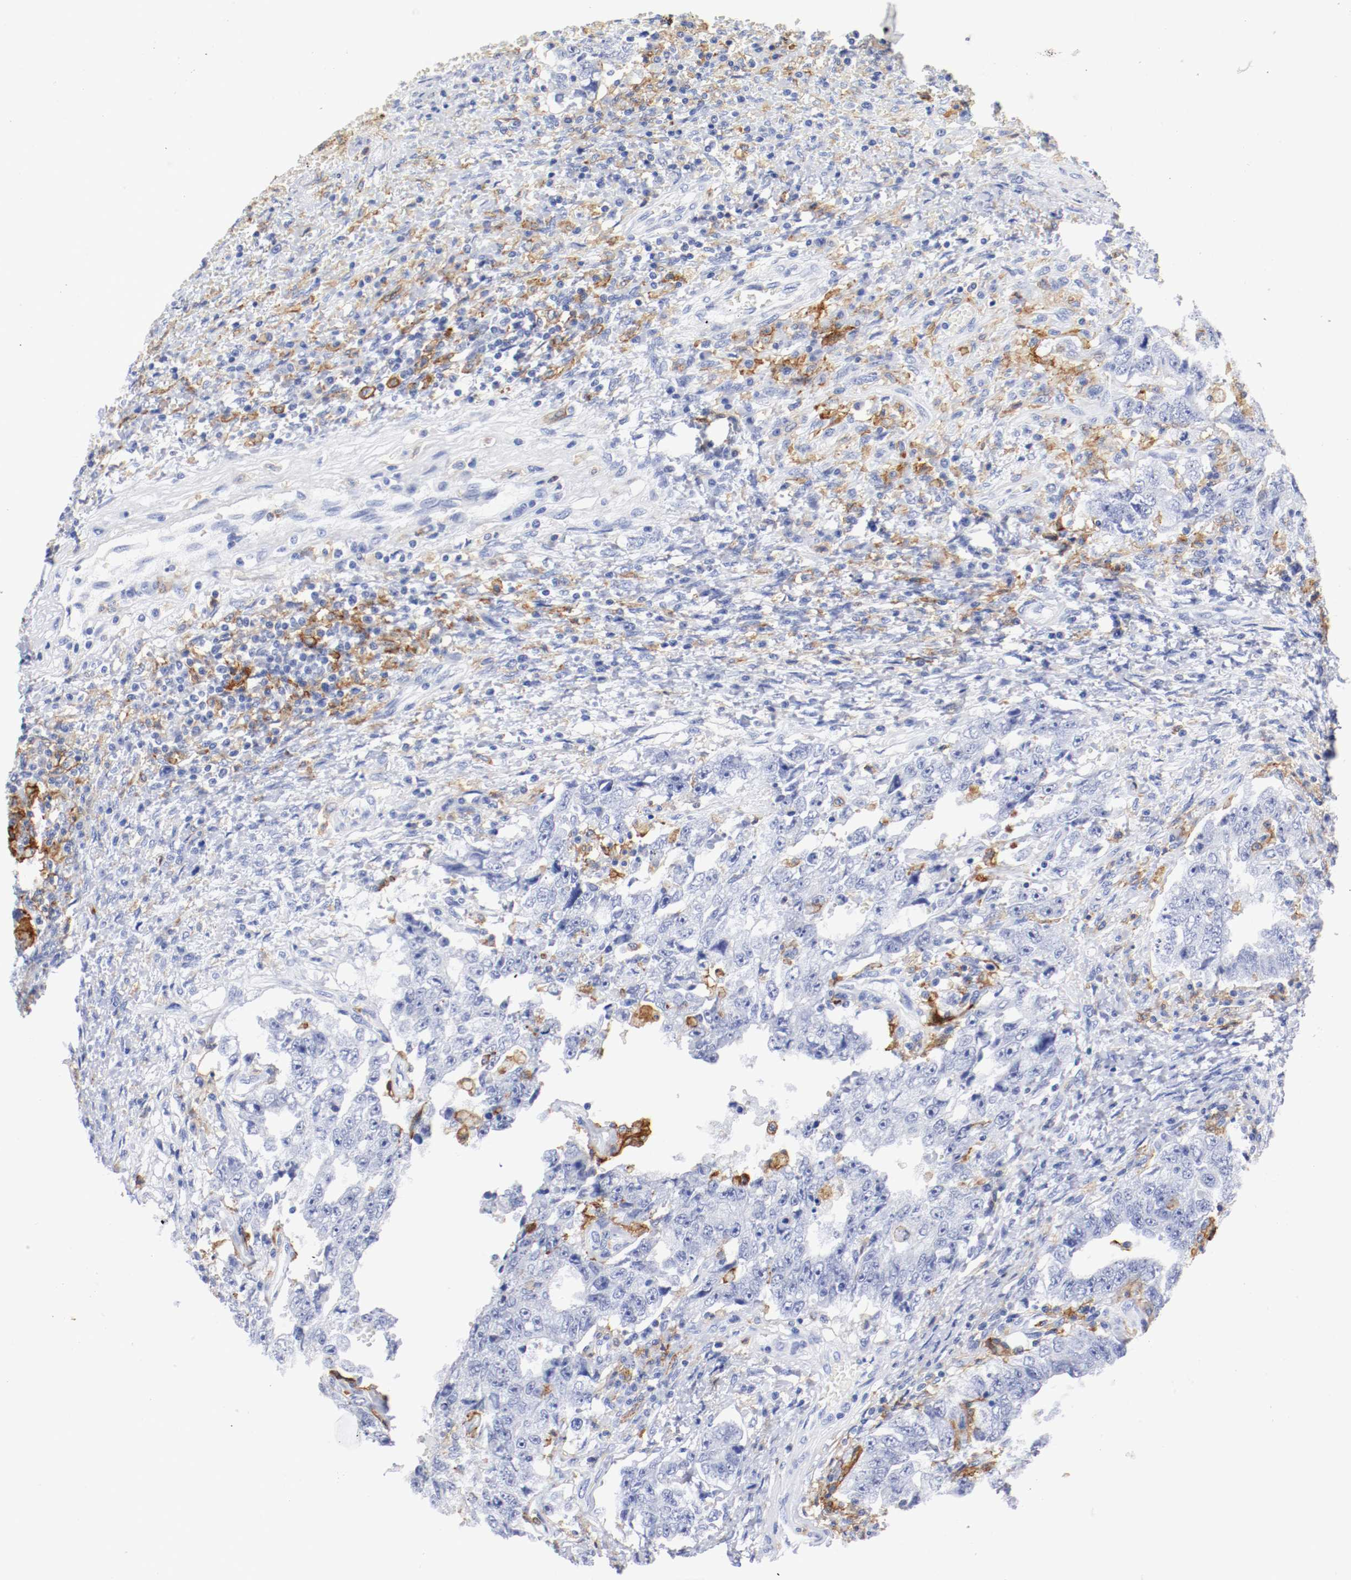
{"staining": {"intensity": "negative", "quantity": "none", "location": "none"}, "tissue": "testis cancer", "cell_type": "Tumor cells", "image_type": "cancer", "snomed": [{"axis": "morphology", "description": "Carcinoma, Embryonal, NOS"}, {"axis": "topography", "description": "Testis"}], "caption": "High magnification brightfield microscopy of testis cancer (embryonal carcinoma) stained with DAB (brown) and counterstained with hematoxylin (blue): tumor cells show no significant expression.", "gene": "ITGAX", "patient": {"sex": "male", "age": 26}}